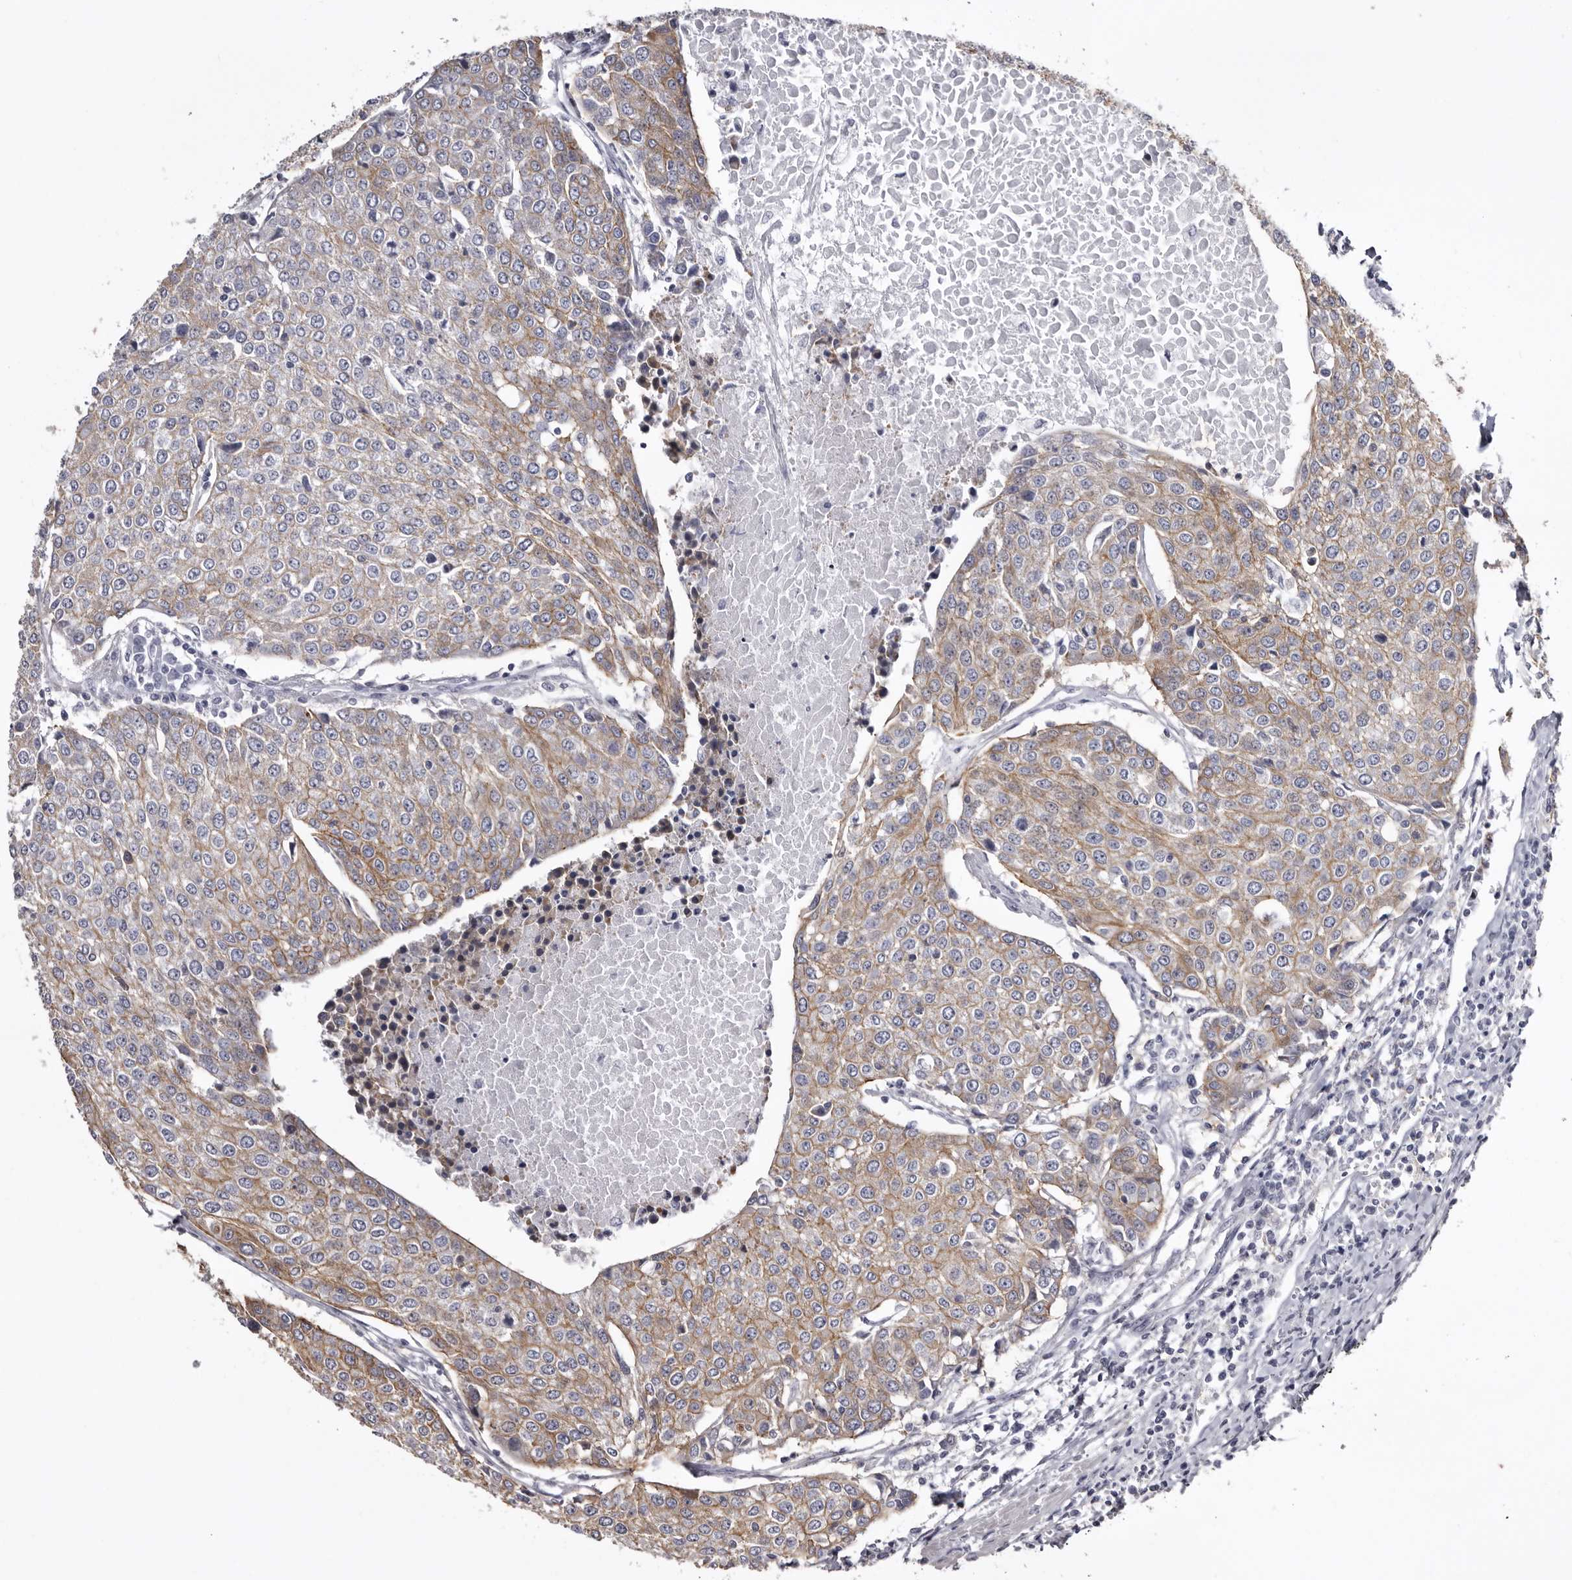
{"staining": {"intensity": "moderate", "quantity": "25%-75%", "location": "cytoplasmic/membranous"}, "tissue": "urothelial cancer", "cell_type": "Tumor cells", "image_type": "cancer", "snomed": [{"axis": "morphology", "description": "Urothelial carcinoma, High grade"}, {"axis": "topography", "description": "Urinary bladder"}], "caption": "Protein staining of high-grade urothelial carcinoma tissue shows moderate cytoplasmic/membranous staining in approximately 25%-75% of tumor cells. (DAB (3,3'-diaminobenzidine) IHC, brown staining for protein, blue staining for nuclei).", "gene": "LAD1", "patient": {"sex": "female", "age": 85}}